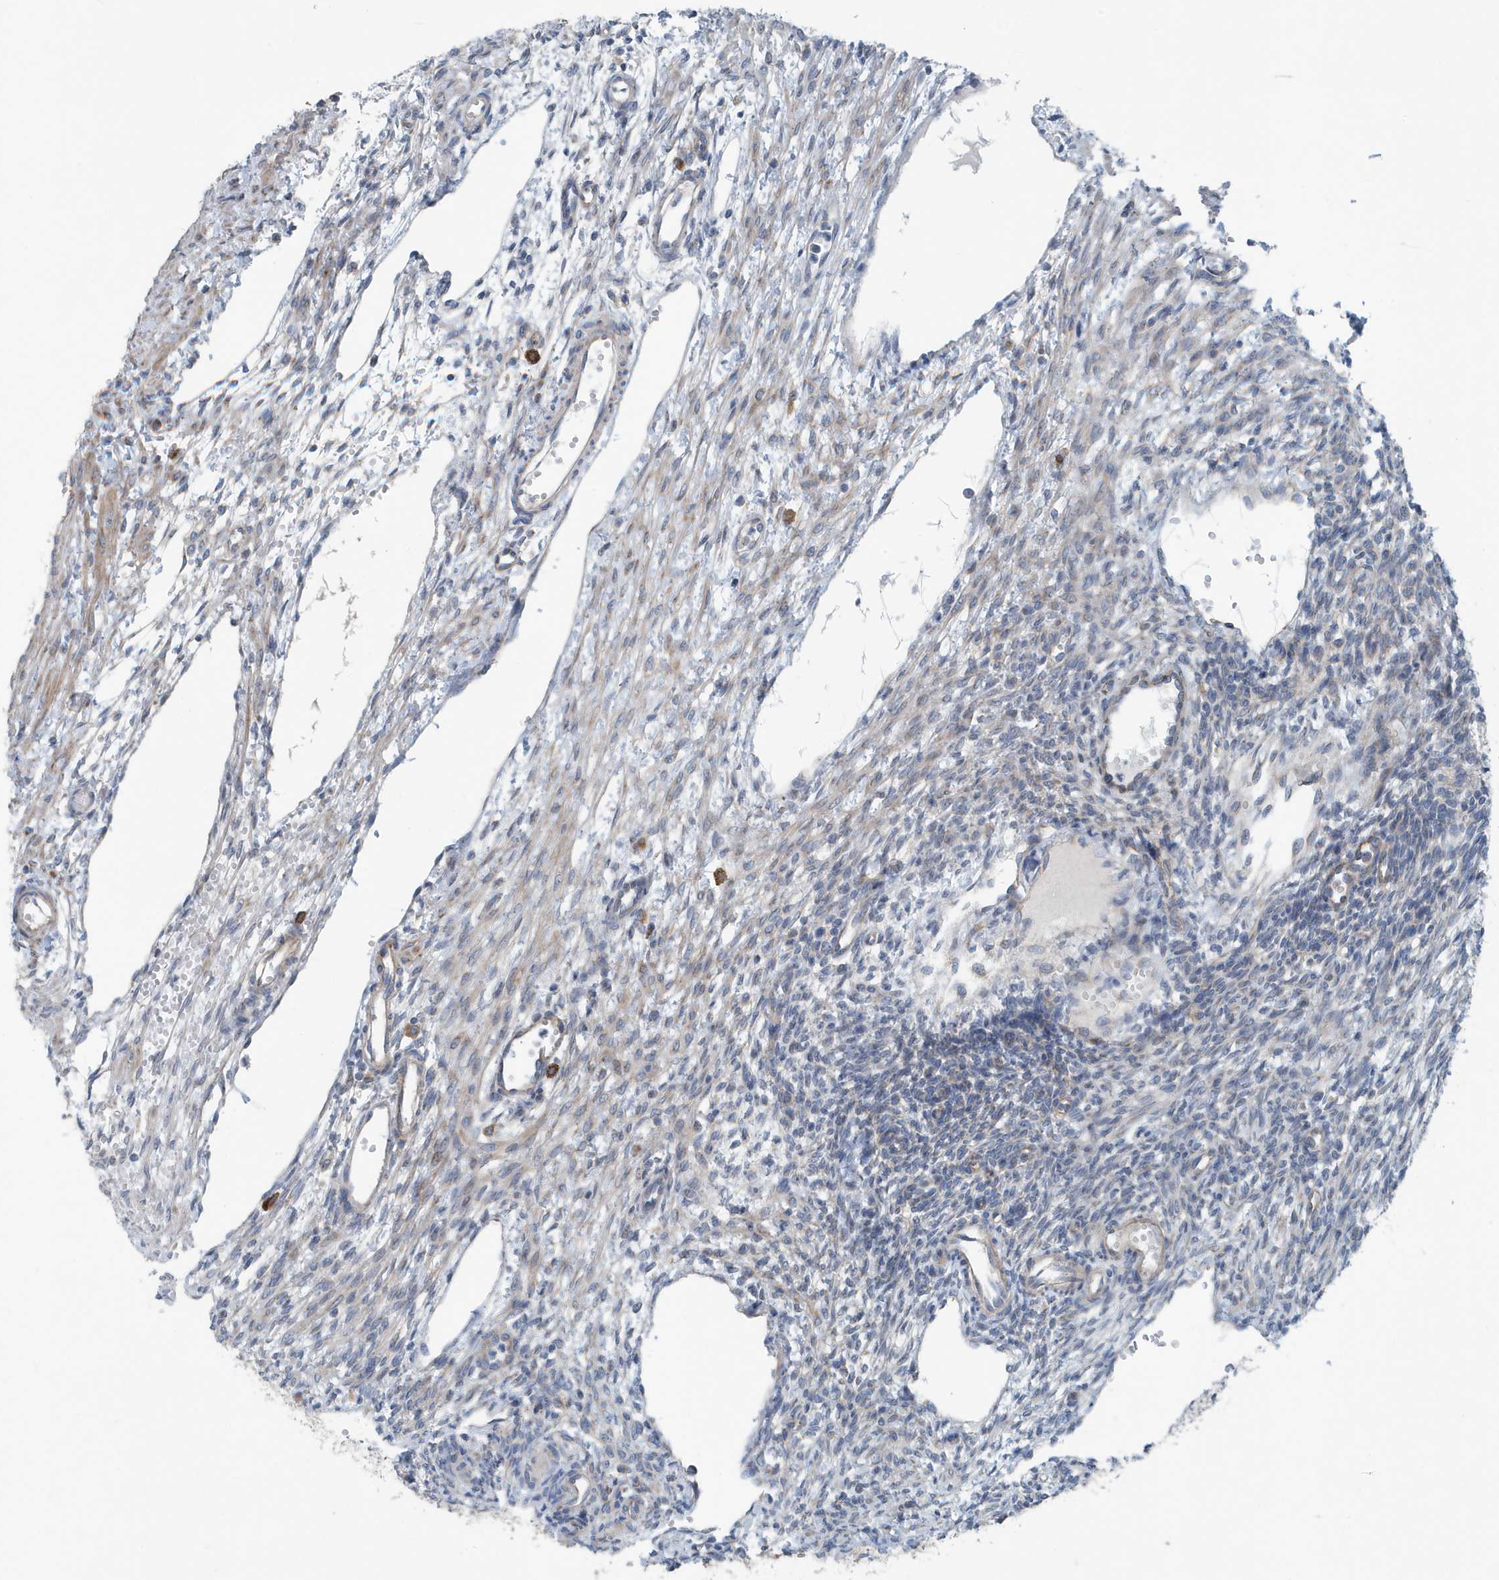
{"staining": {"intensity": "weak", "quantity": "25%-75%", "location": "cytoplasmic/membranous"}, "tissue": "ovary", "cell_type": "Follicle cells", "image_type": "normal", "snomed": [{"axis": "morphology", "description": "Normal tissue, NOS"}, {"axis": "morphology", "description": "Cyst, NOS"}, {"axis": "topography", "description": "Ovary"}], "caption": "Immunohistochemical staining of normal ovary shows weak cytoplasmic/membranous protein expression in approximately 25%-75% of follicle cells.", "gene": "PPM1M", "patient": {"sex": "female", "age": 33}}